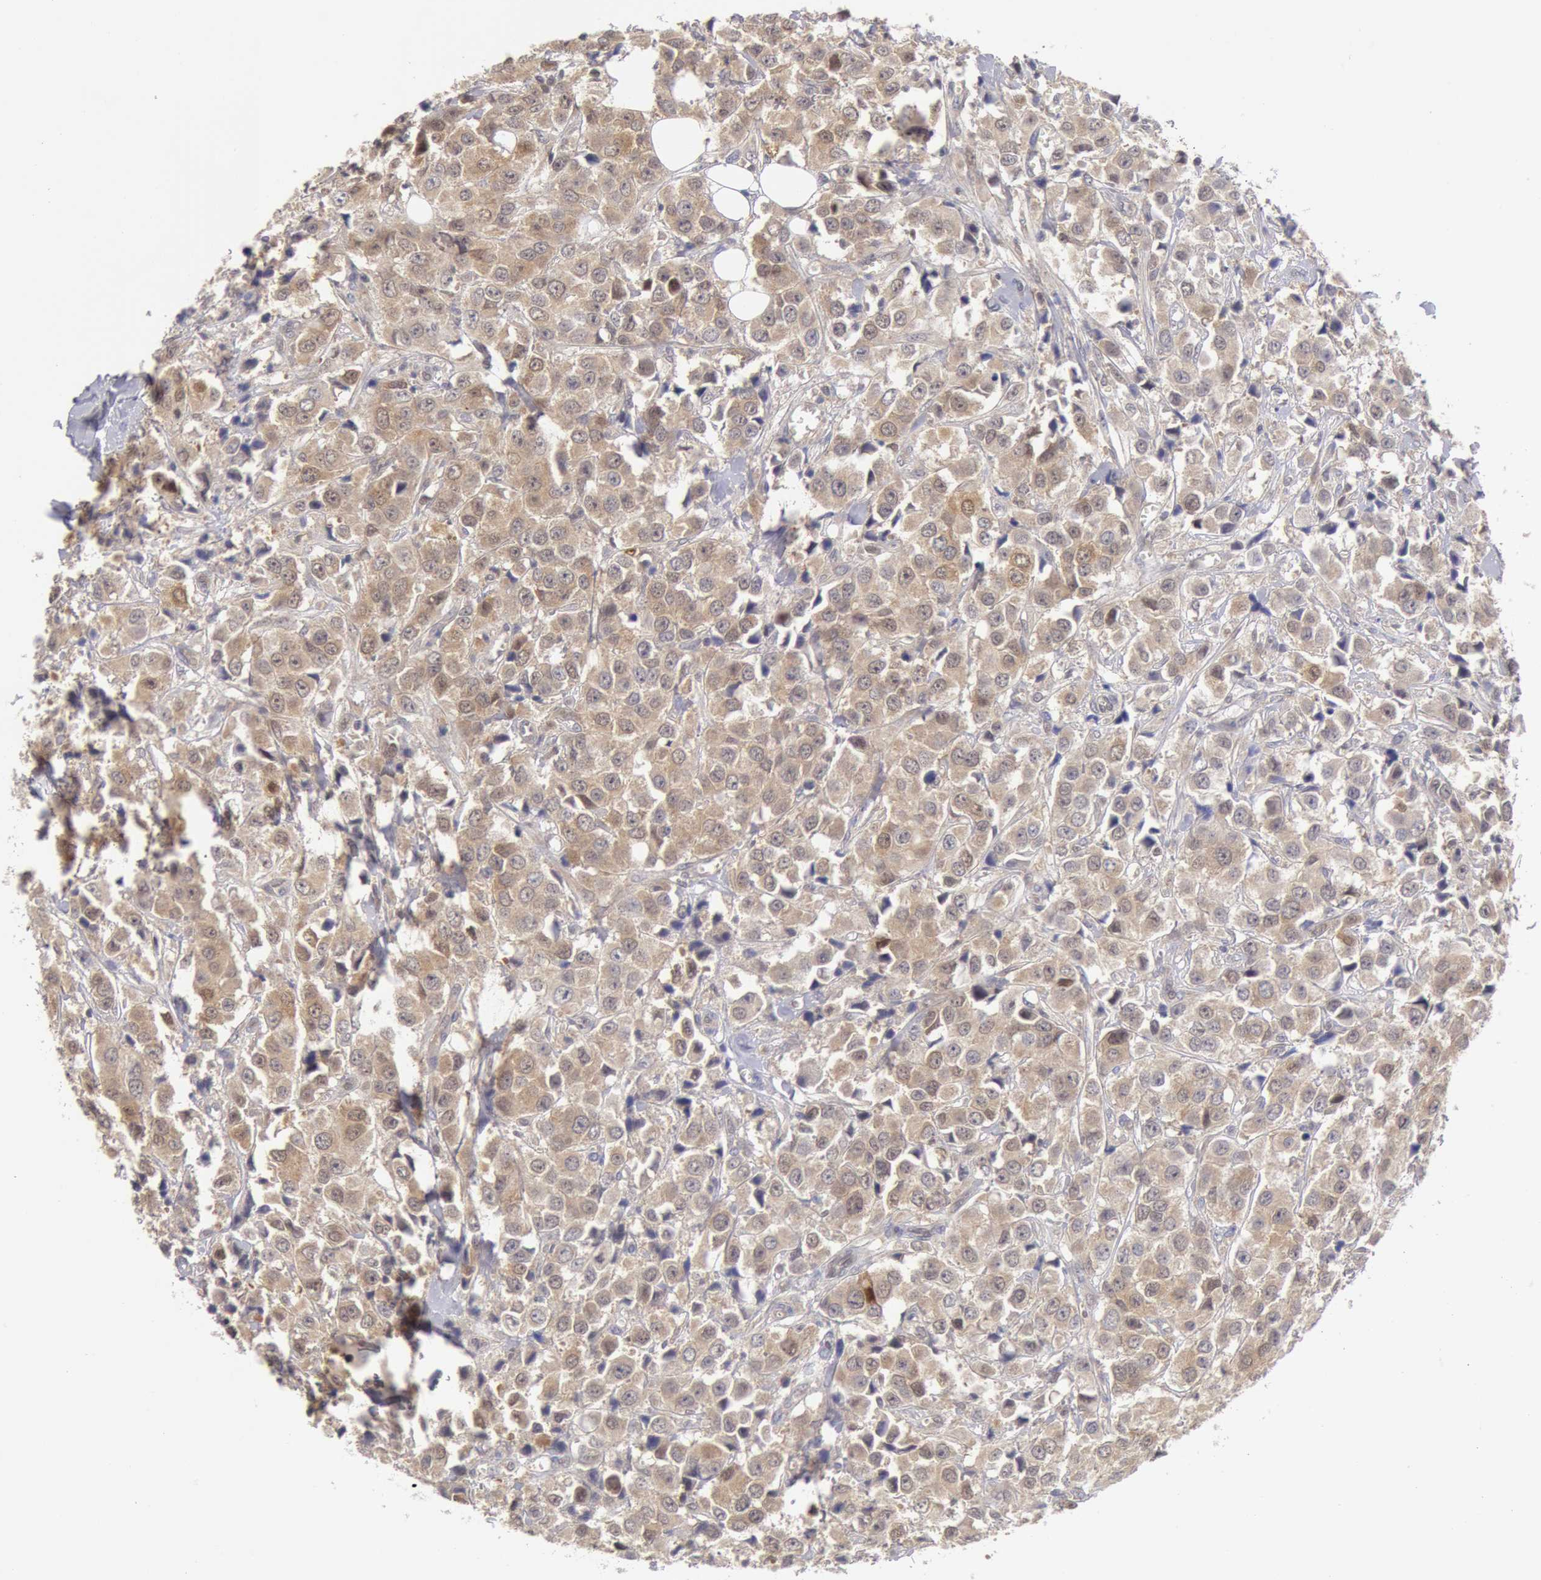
{"staining": {"intensity": "weak", "quantity": "25%-75%", "location": "cytoplasmic/membranous"}, "tissue": "breast cancer", "cell_type": "Tumor cells", "image_type": "cancer", "snomed": [{"axis": "morphology", "description": "Duct carcinoma"}, {"axis": "topography", "description": "Breast"}], "caption": "DAB immunohistochemical staining of human breast infiltrating ductal carcinoma demonstrates weak cytoplasmic/membranous protein positivity in about 25%-75% of tumor cells.", "gene": "TXNRD1", "patient": {"sex": "female", "age": 58}}